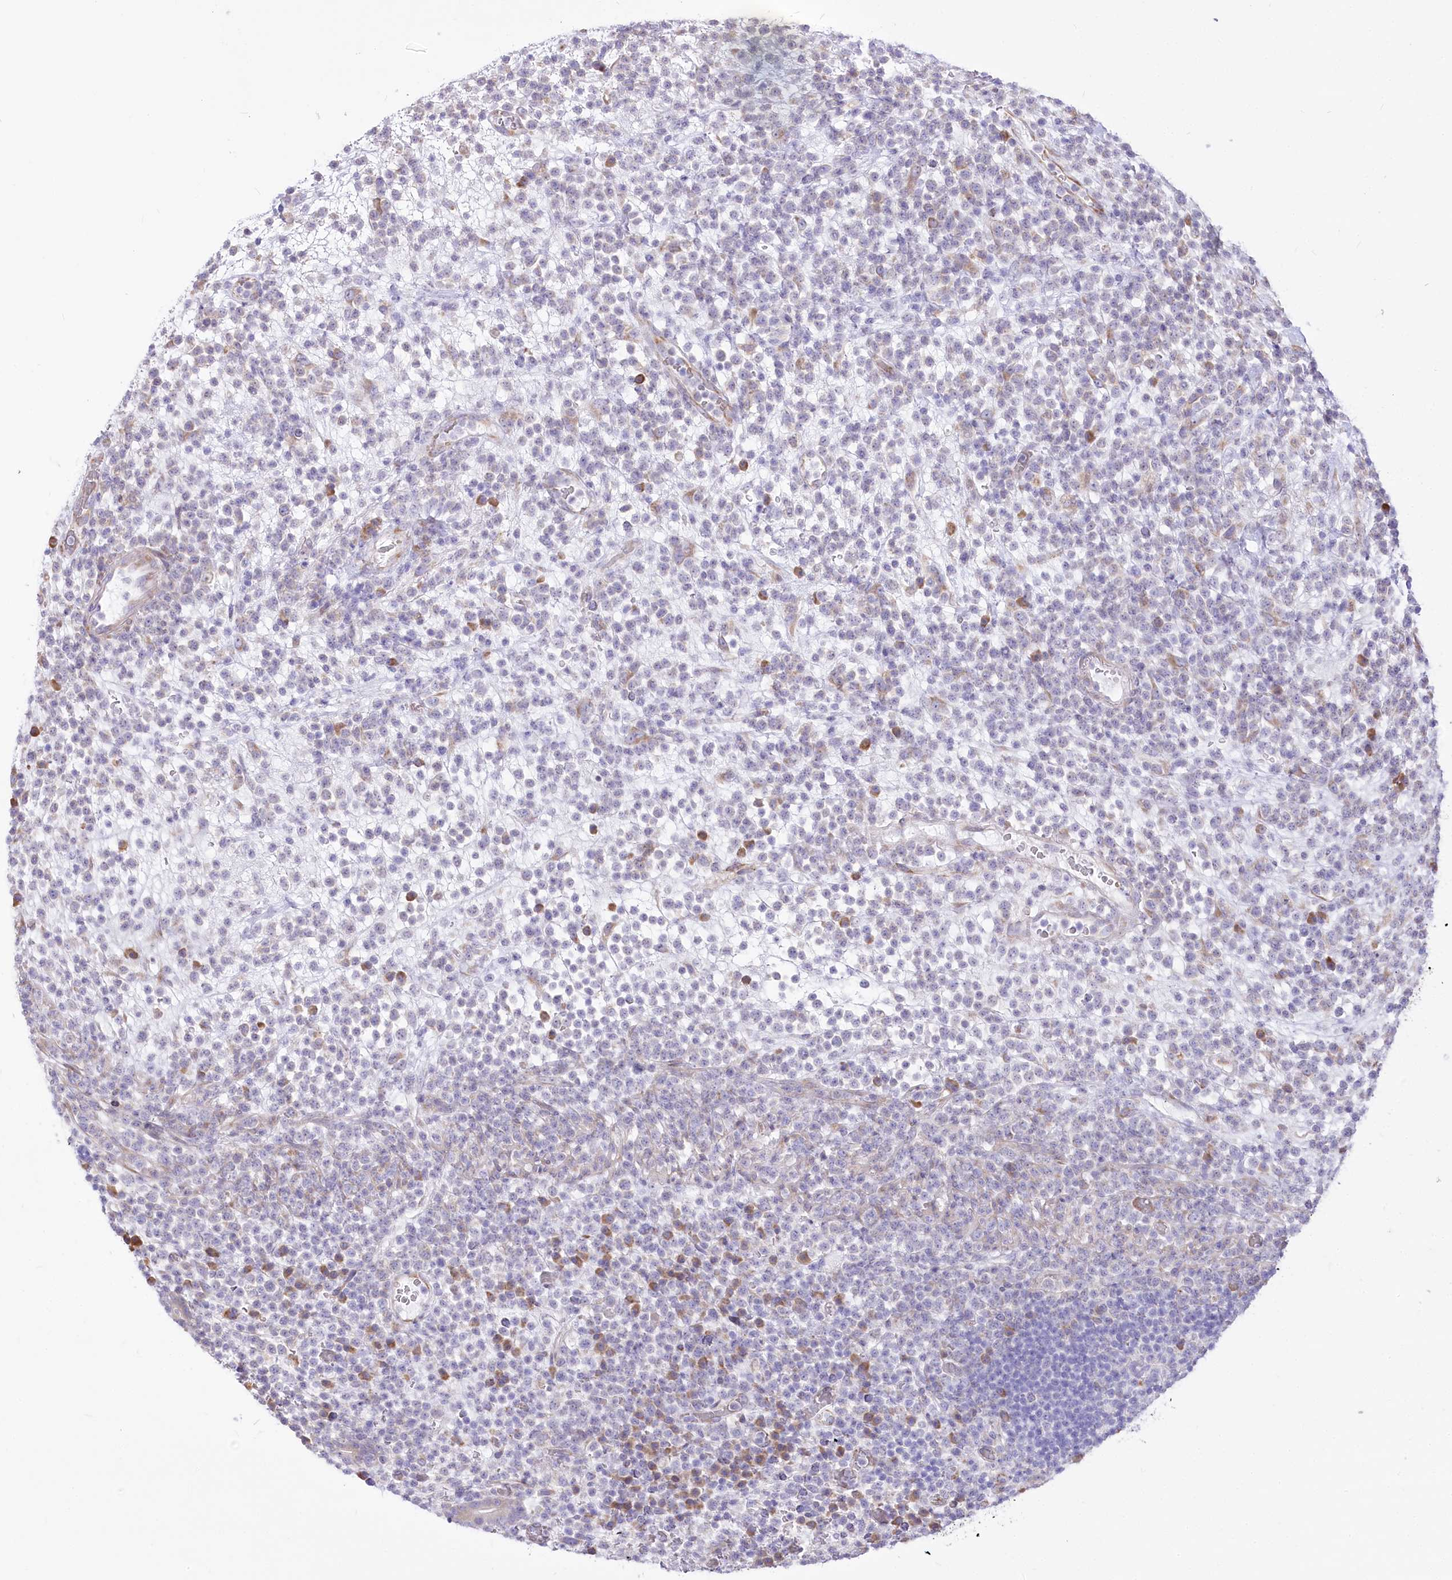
{"staining": {"intensity": "negative", "quantity": "none", "location": "none"}, "tissue": "lymphoma", "cell_type": "Tumor cells", "image_type": "cancer", "snomed": [{"axis": "morphology", "description": "Malignant lymphoma, non-Hodgkin's type, High grade"}, {"axis": "topography", "description": "Colon"}], "caption": "Tumor cells are negative for brown protein staining in malignant lymphoma, non-Hodgkin's type (high-grade).", "gene": "STT3B", "patient": {"sex": "female", "age": 53}}